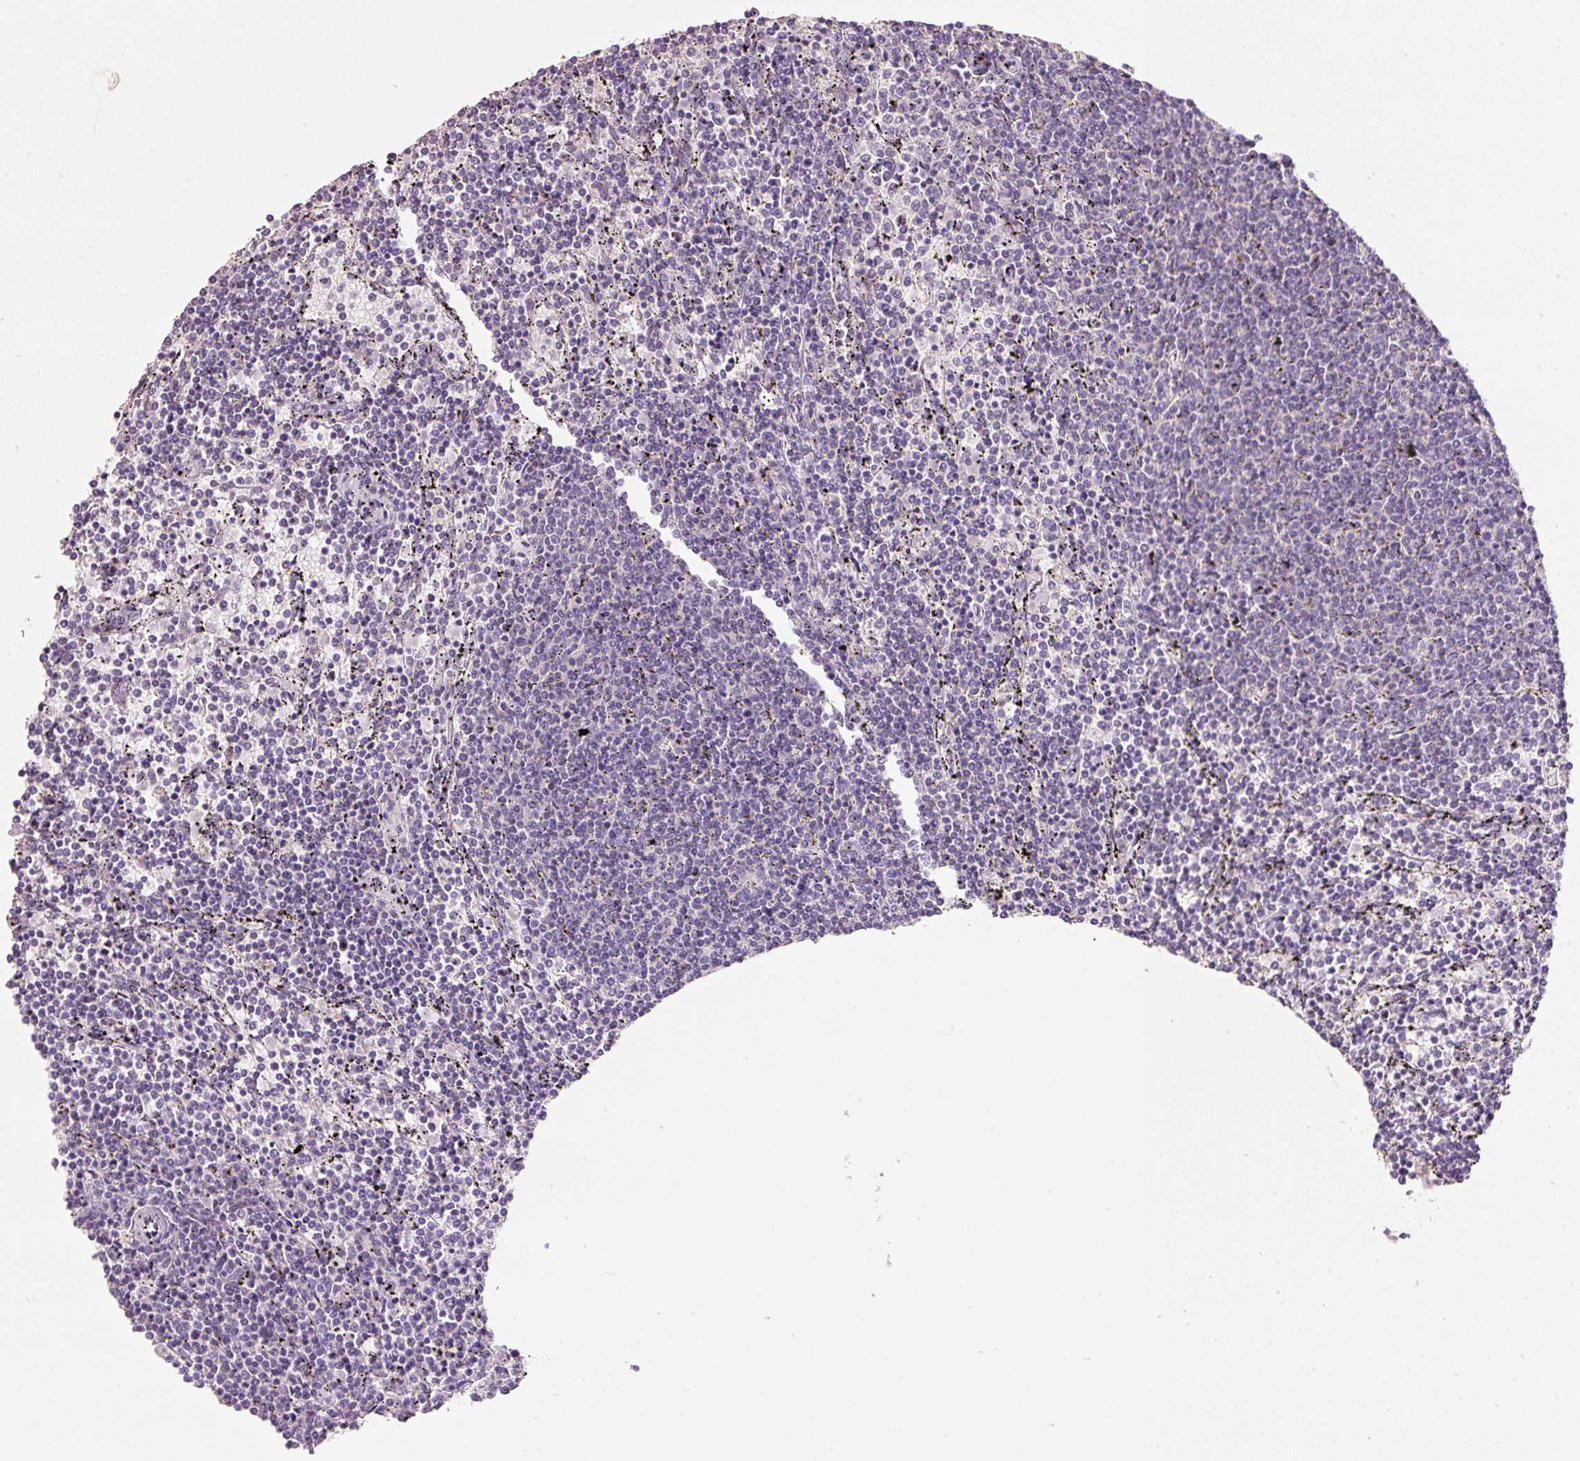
{"staining": {"intensity": "negative", "quantity": "none", "location": "none"}, "tissue": "lymphoma", "cell_type": "Tumor cells", "image_type": "cancer", "snomed": [{"axis": "morphology", "description": "Malignant lymphoma, non-Hodgkin's type, Low grade"}, {"axis": "topography", "description": "Spleen"}], "caption": "Protein analysis of malignant lymphoma, non-Hodgkin's type (low-grade) exhibits no significant expression in tumor cells.", "gene": "TMEM37", "patient": {"sex": "female", "age": 50}}